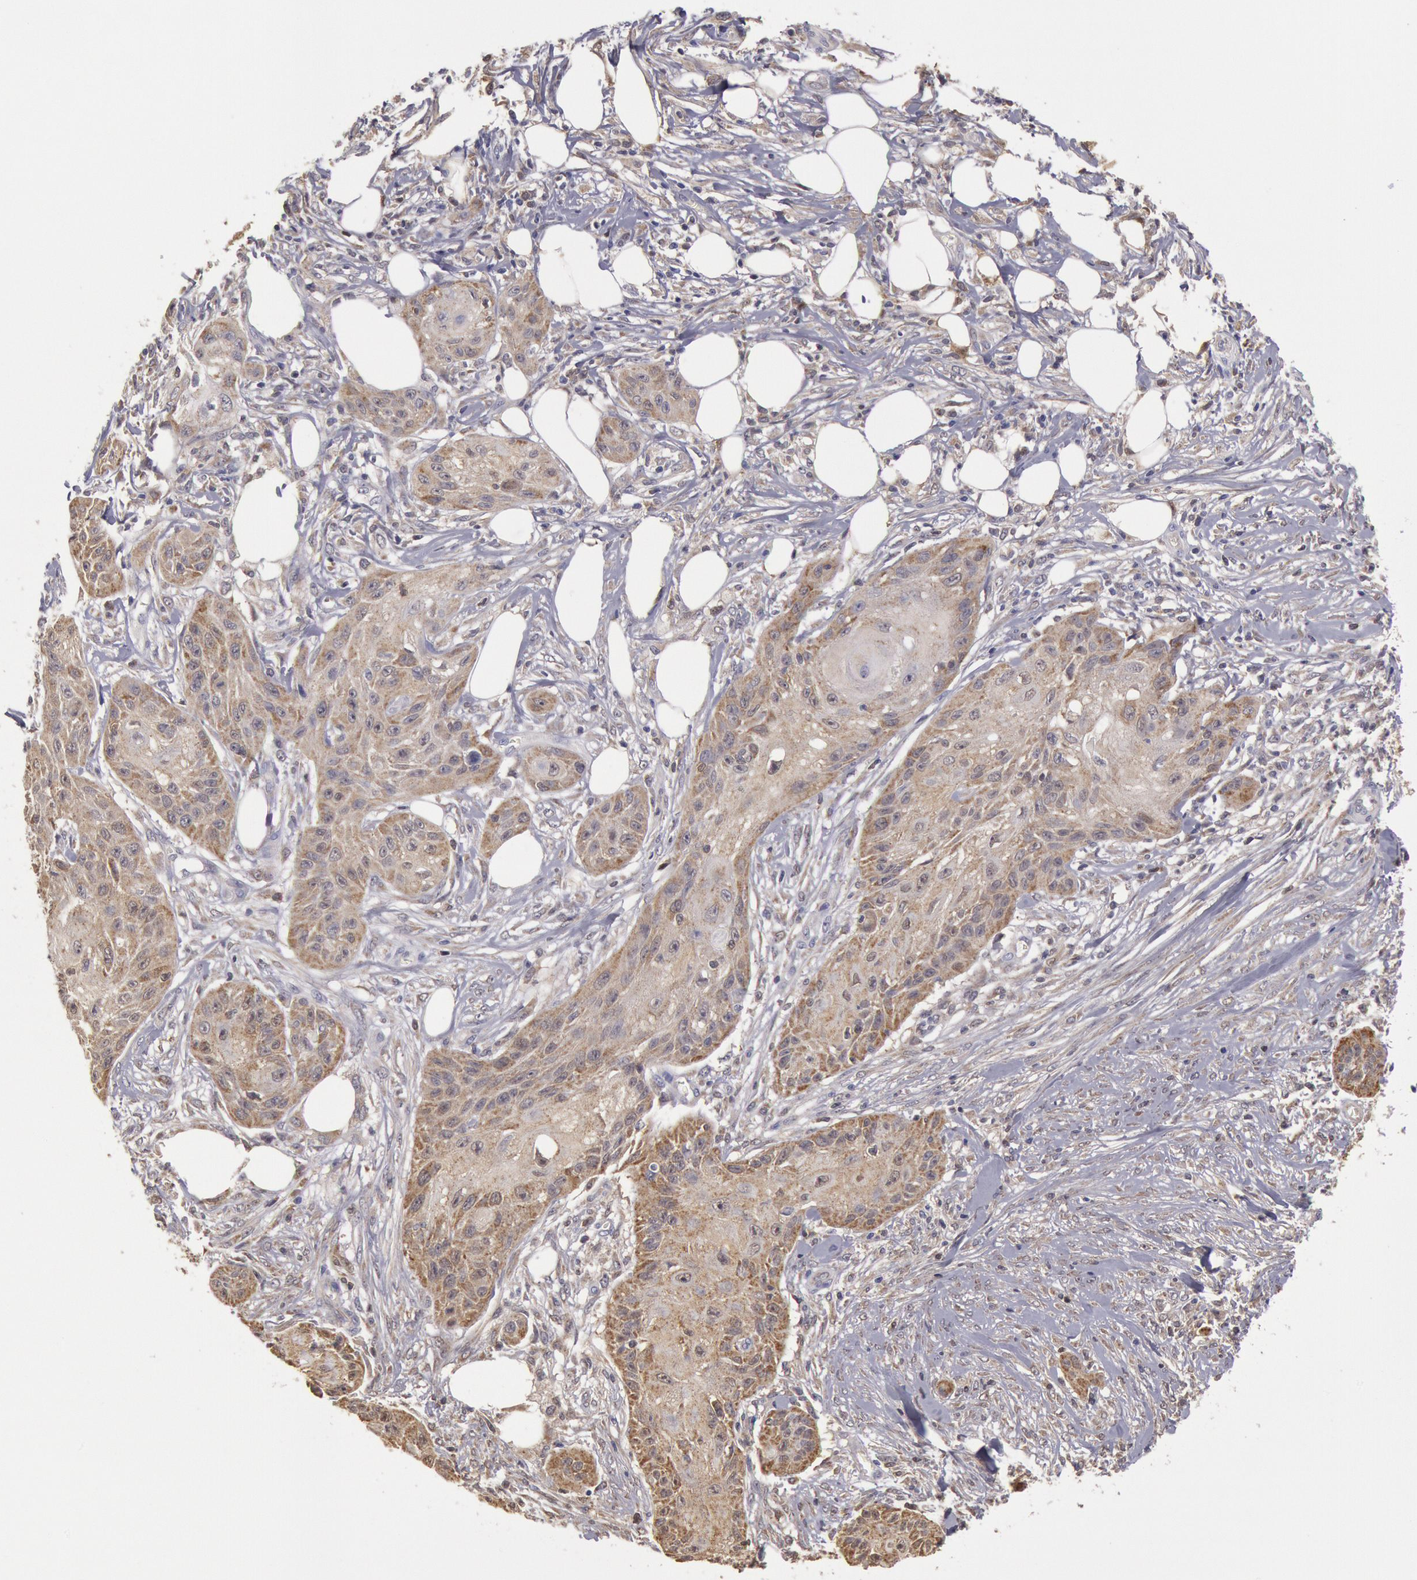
{"staining": {"intensity": "weak", "quantity": ">75%", "location": "cytoplasmic/membranous"}, "tissue": "skin cancer", "cell_type": "Tumor cells", "image_type": "cancer", "snomed": [{"axis": "morphology", "description": "Squamous cell carcinoma, NOS"}, {"axis": "topography", "description": "Skin"}], "caption": "High-power microscopy captured an immunohistochemistry (IHC) histopathology image of skin cancer (squamous cell carcinoma), revealing weak cytoplasmic/membranous positivity in about >75% of tumor cells.", "gene": "MPST", "patient": {"sex": "female", "age": 88}}